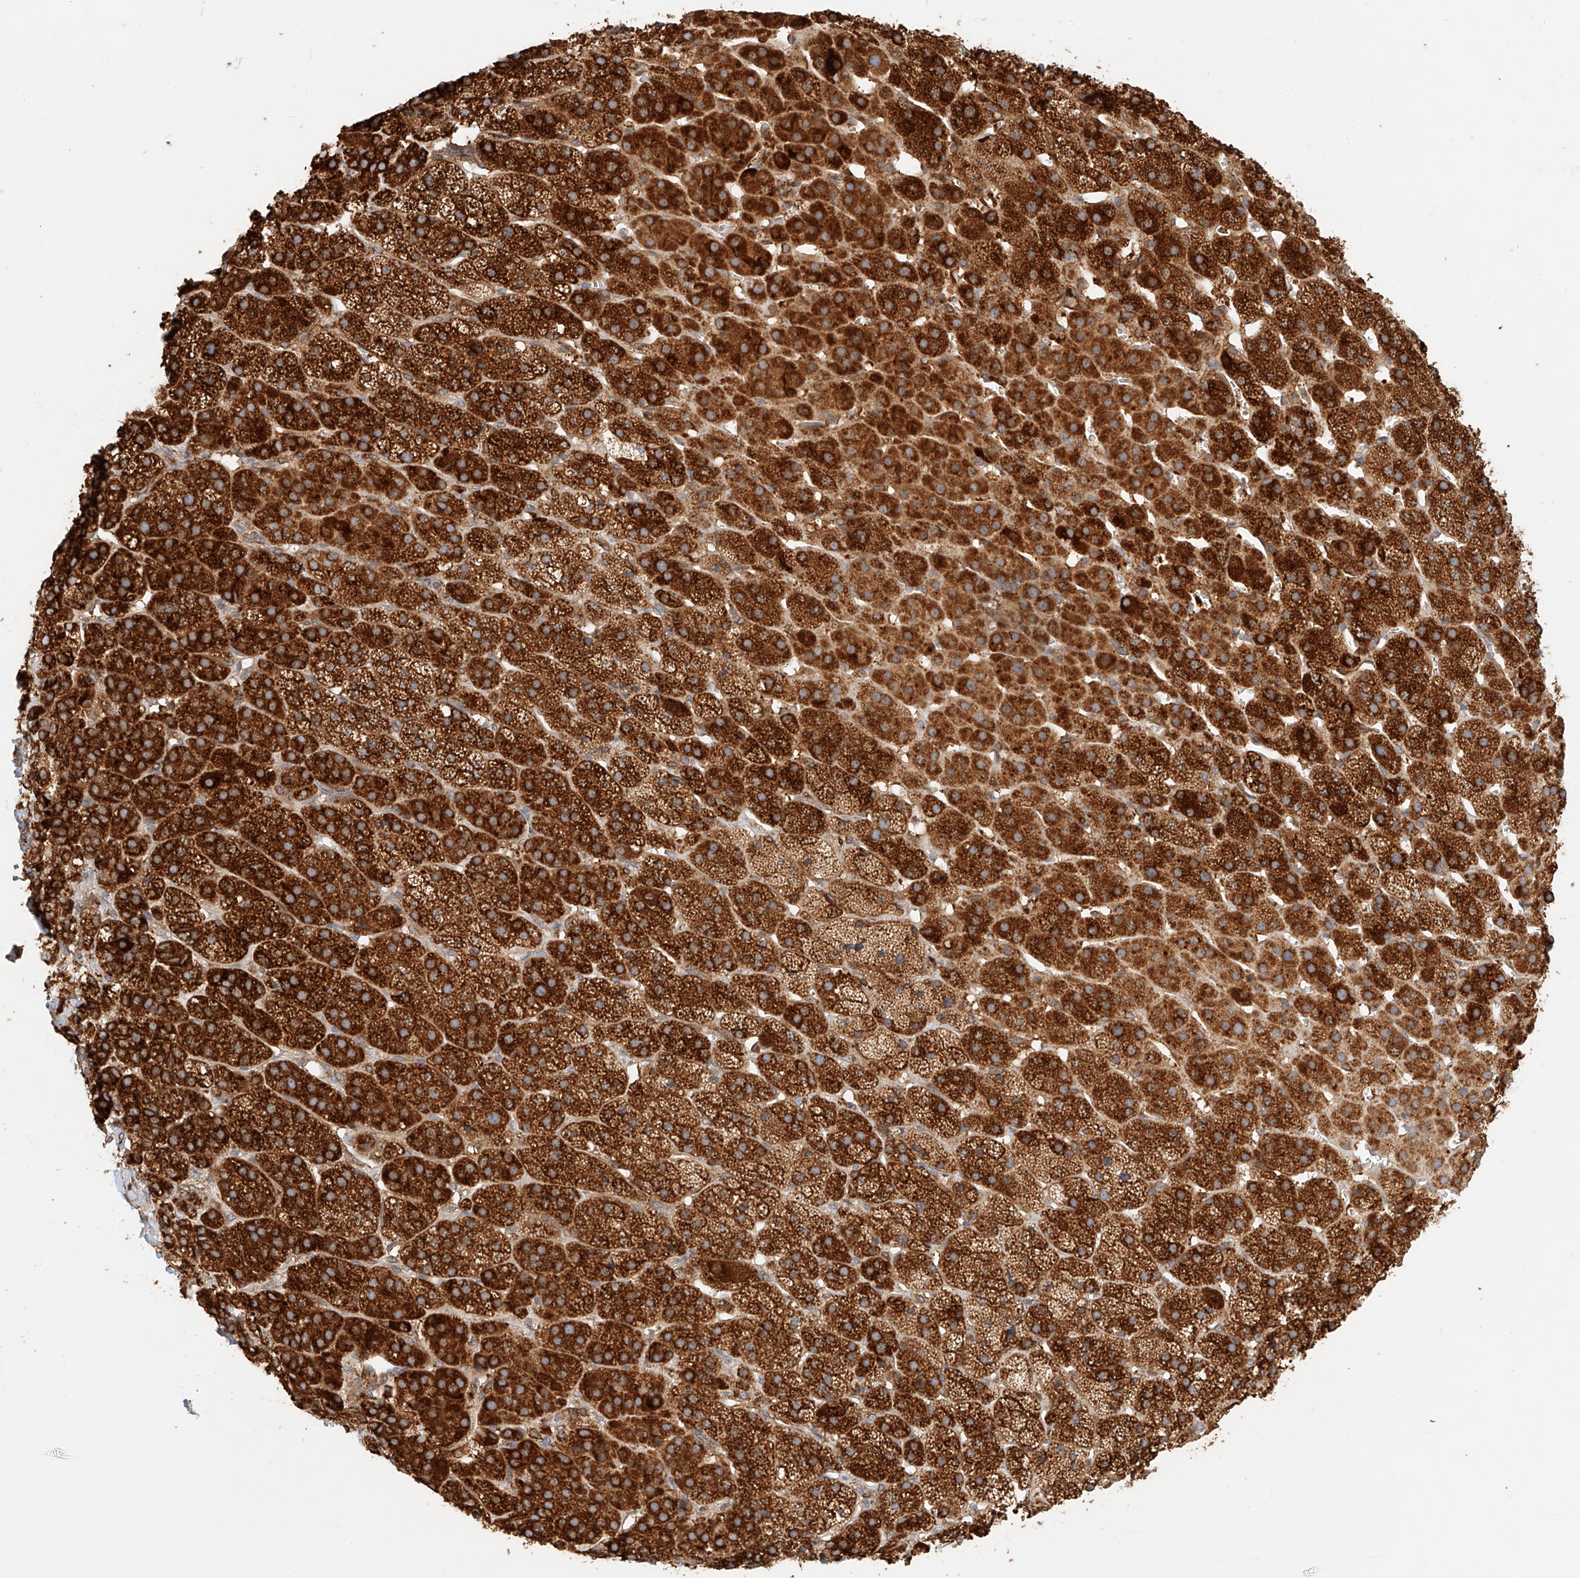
{"staining": {"intensity": "strong", "quantity": ">75%", "location": "cytoplasmic/membranous"}, "tissue": "adrenal gland", "cell_type": "Glandular cells", "image_type": "normal", "snomed": [{"axis": "morphology", "description": "Normal tissue, NOS"}, {"axis": "topography", "description": "Adrenal gland"}], "caption": "High-magnification brightfield microscopy of unremarkable adrenal gland stained with DAB (brown) and counterstained with hematoxylin (blue). glandular cells exhibit strong cytoplasmic/membranous staining is identified in about>75% of cells. (brown staining indicates protein expression, while blue staining denotes nuclei).", "gene": "DHRS7", "patient": {"sex": "female", "age": 57}}